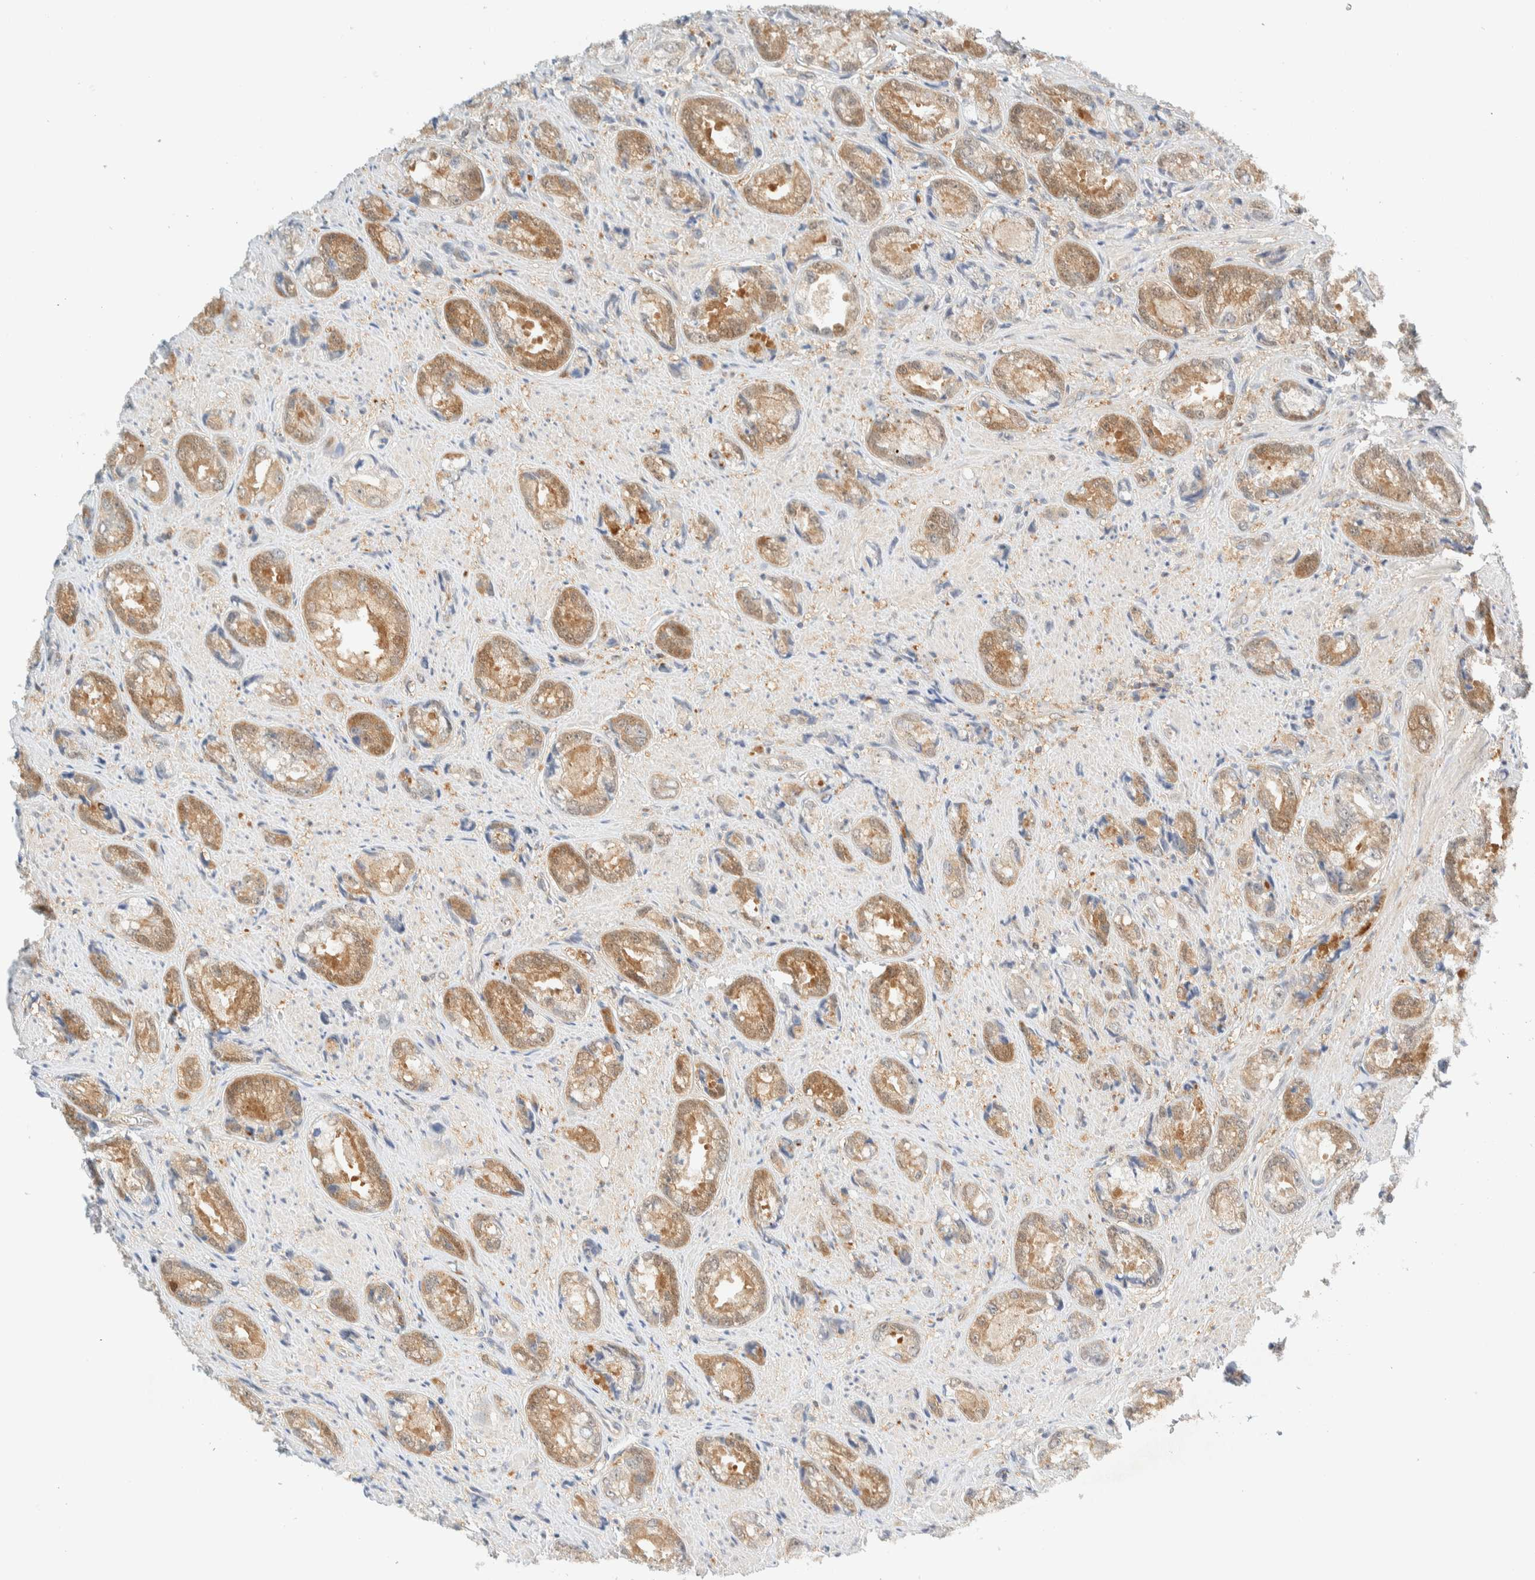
{"staining": {"intensity": "moderate", "quantity": ">75%", "location": "cytoplasmic/membranous"}, "tissue": "prostate cancer", "cell_type": "Tumor cells", "image_type": "cancer", "snomed": [{"axis": "morphology", "description": "Adenocarcinoma, High grade"}, {"axis": "topography", "description": "Prostate"}], "caption": "Tumor cells demonstrate medium levels of moderate cytoplasmic/membranous staining in about >75% of cells in adenocarcinoma (high-grade) (prostate). (Stains: DAB in brown, nuclei in blue, Microscopy: brightfield microscopy at high magnification).", "gene": "PCYT2", "patient": {"sex": "male", "age": 61}}